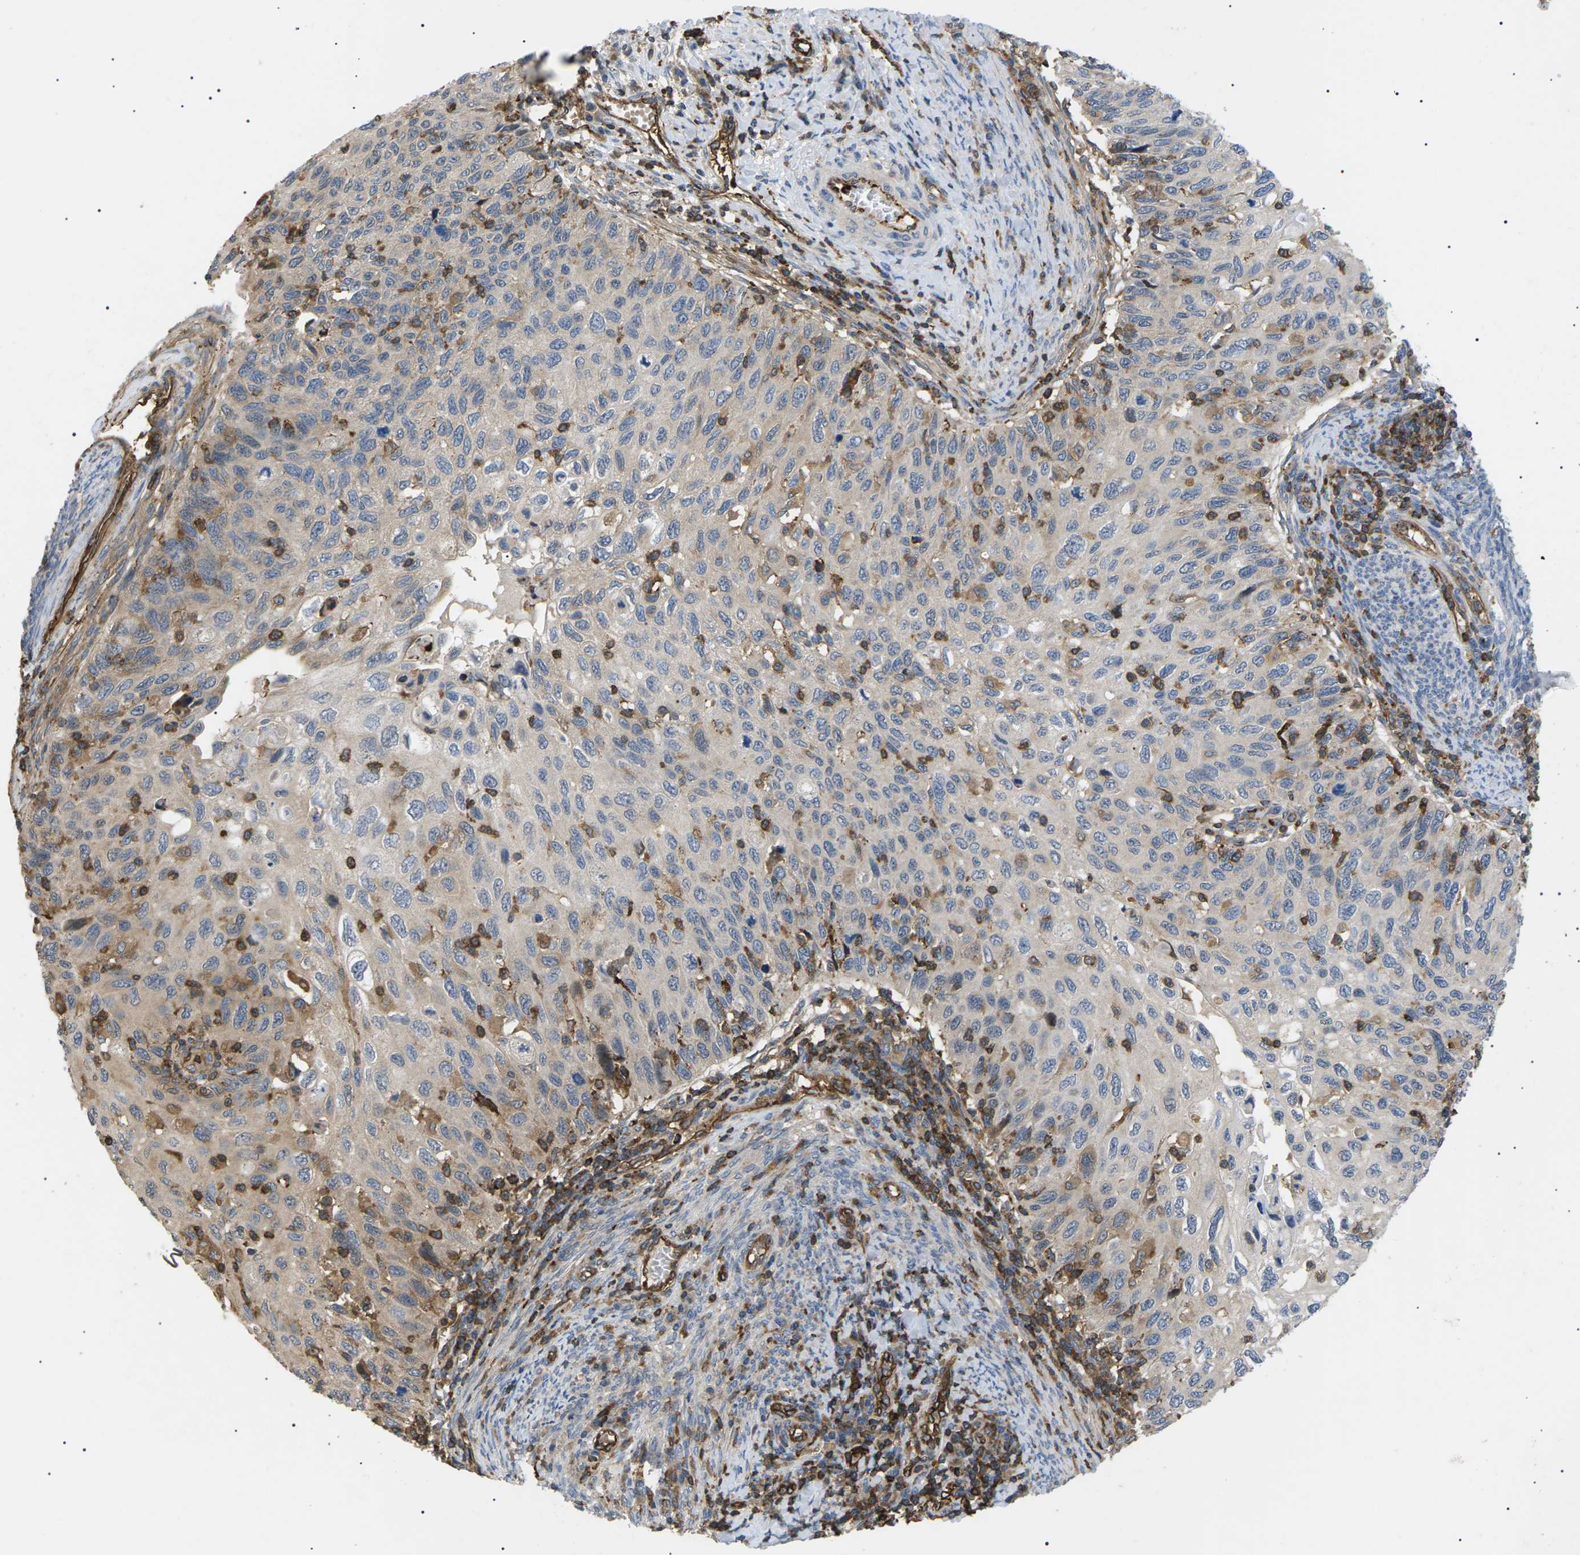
{"staining": {"intensity": "weak", "quantity": "<25%", "location": "cytoplasmic/membranous"}, "tissue": "cervical cancer", "cell_type": "Tumor cells", "image_type": "cancer", "snomed": [{"axis": "morphology", "description": "Squamous cell carcinoma, NOS"}, {"axis": "topography", "description": "Cervix"}], "caption": "Tumor cells are negative for brown protein staining in cervical cancer (squamous cell carcinoma).", "gene": "TMTC4", "patient": {"sex": "female", "age": 70}}